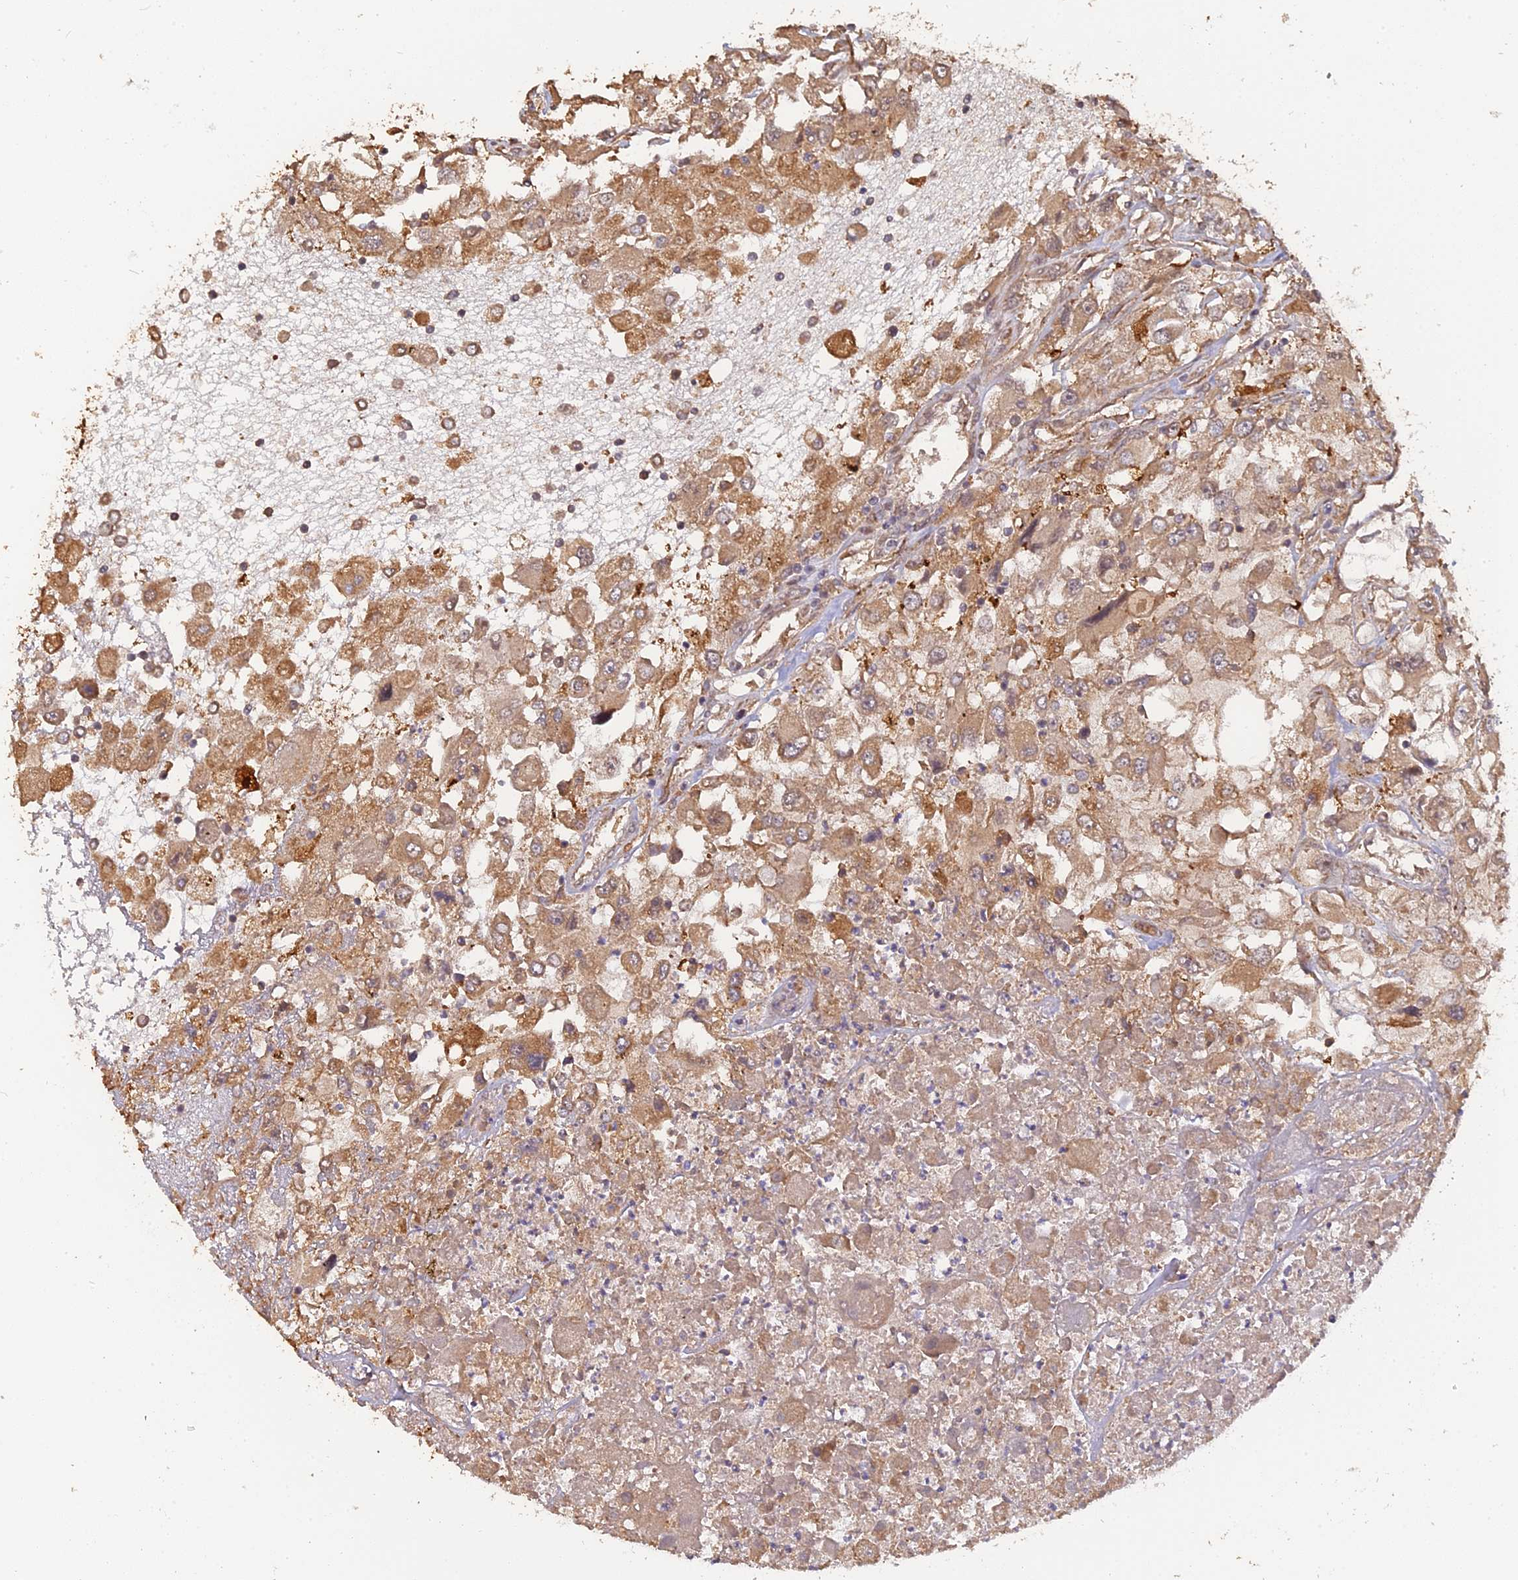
{"staining": {"intensity": "moderate", "quantity": ">75%", "location": "cytoplasmic/membranous"}, "tissue": "renal cancer", "cell_type": "Tumor cells", "image_type": "cancer", "snomed": [{"axis": "morphology", "description": "Adenocarcinoma, NOS"}, {"axis": "topography", "description": "Kidney"}], "caption": "Tumor cells display medium levels of moderate cytoplasmic/membranous positivity in about >75% of cells in renal adenocarcinoma. The staining was performed using DAB (3,3'-diaminobenzidine) to visualize the protein expression in brown, while the nuclei were stained in blue with hematoxylin (Magnification: 20x).", "gene": "ARHGAP40", "patient": {"sex": "female", "age": 52}}